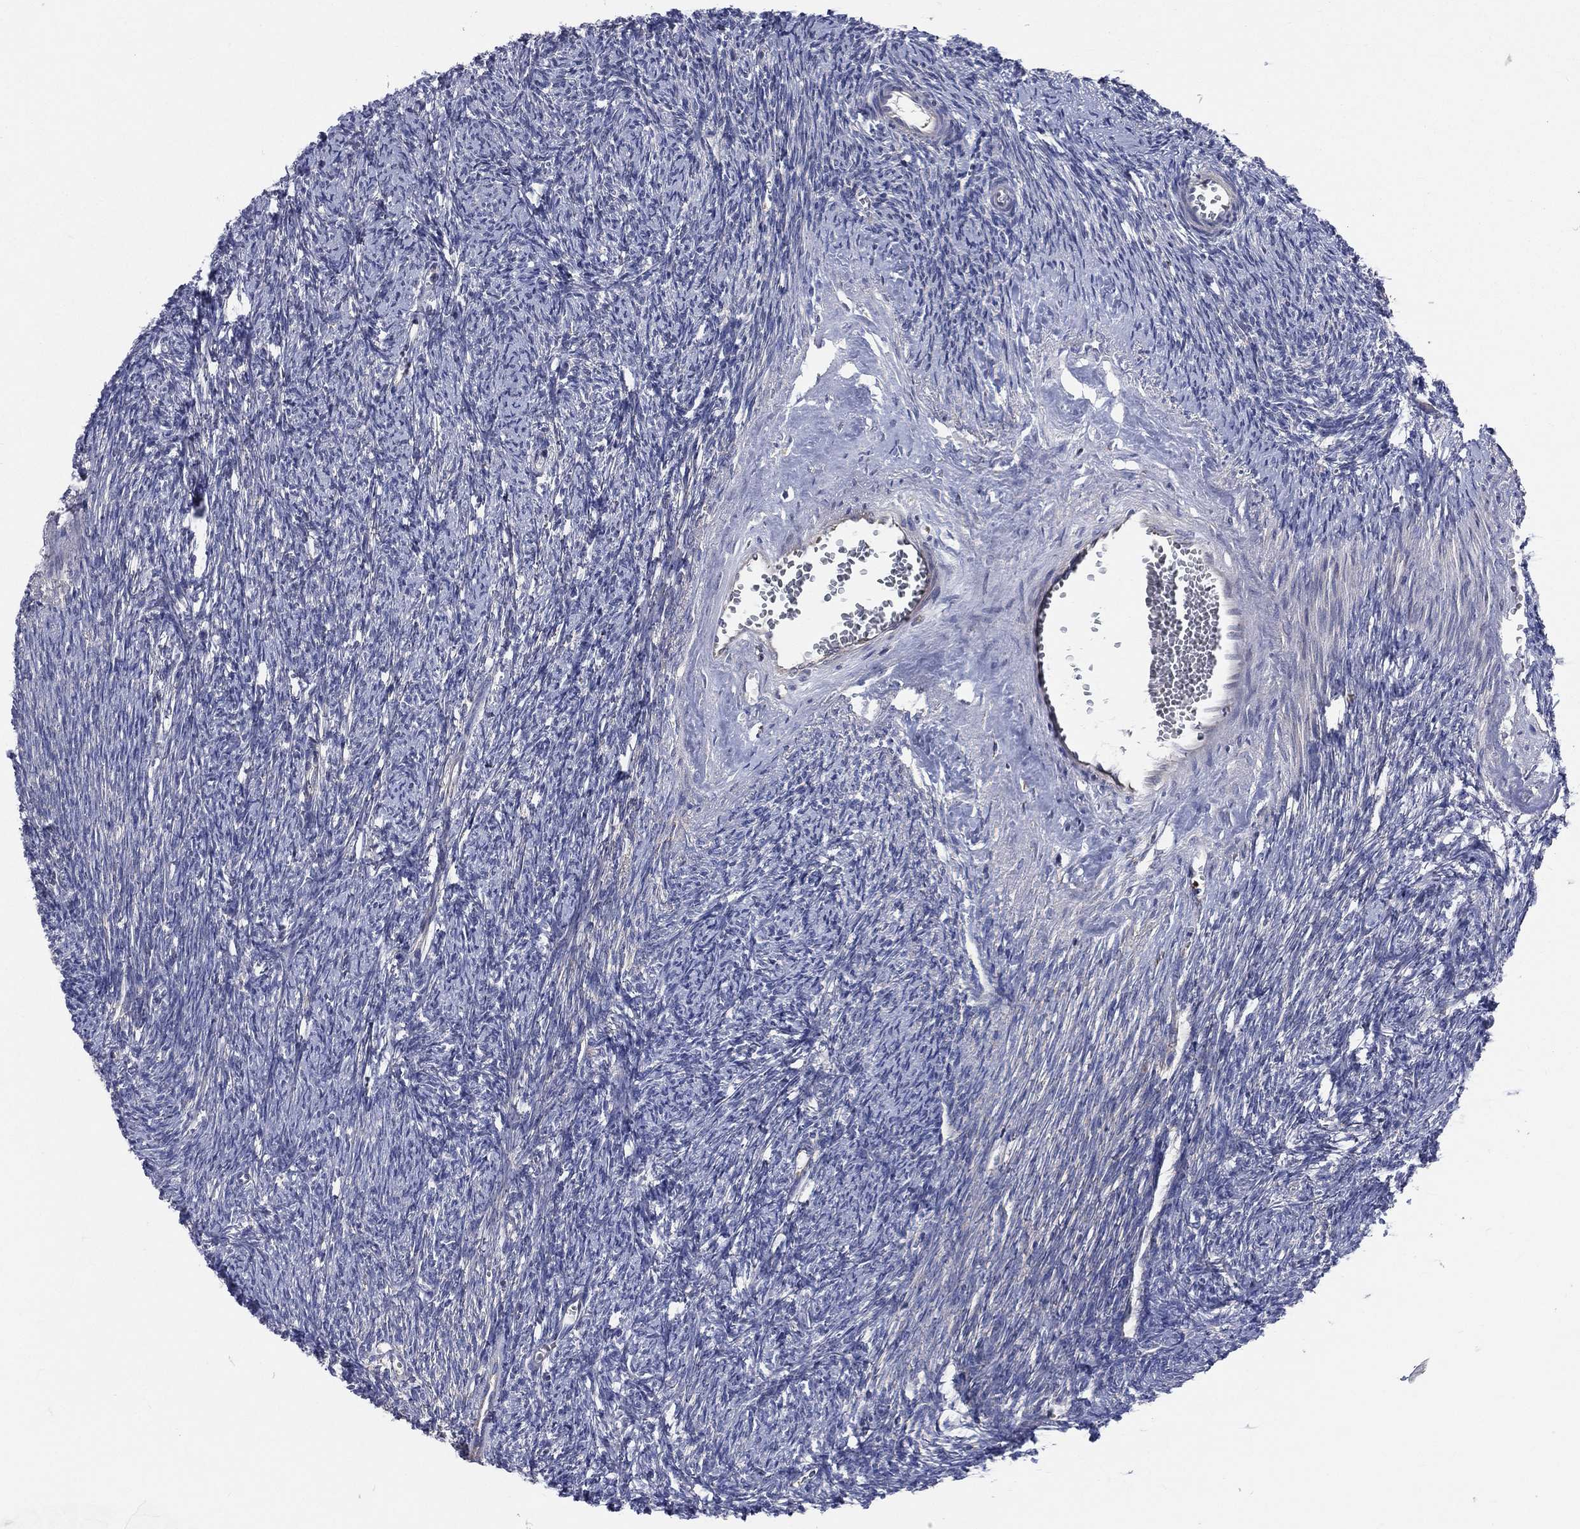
{"staining": {"intensity": "negative", "quantity": "none", "location": "none"}, "tissue": "ovary", "cell_type": "Ovarian stroma cells", "image_type": "normal", "snomed": [{"axis": "morphology", "description": "Normal tissue, NOS"}, {"axis": "topography", "description": "Fallopian tube"}, {"axis": "topography", "description": "Ovary"}], "caption": "This is an immunohistochemistry (IHC) image of normal human ovary. There is no staining in ovarian stroma cells.", "gene": "CCDC159", "patient": {"sex": "female", "age": 33}}